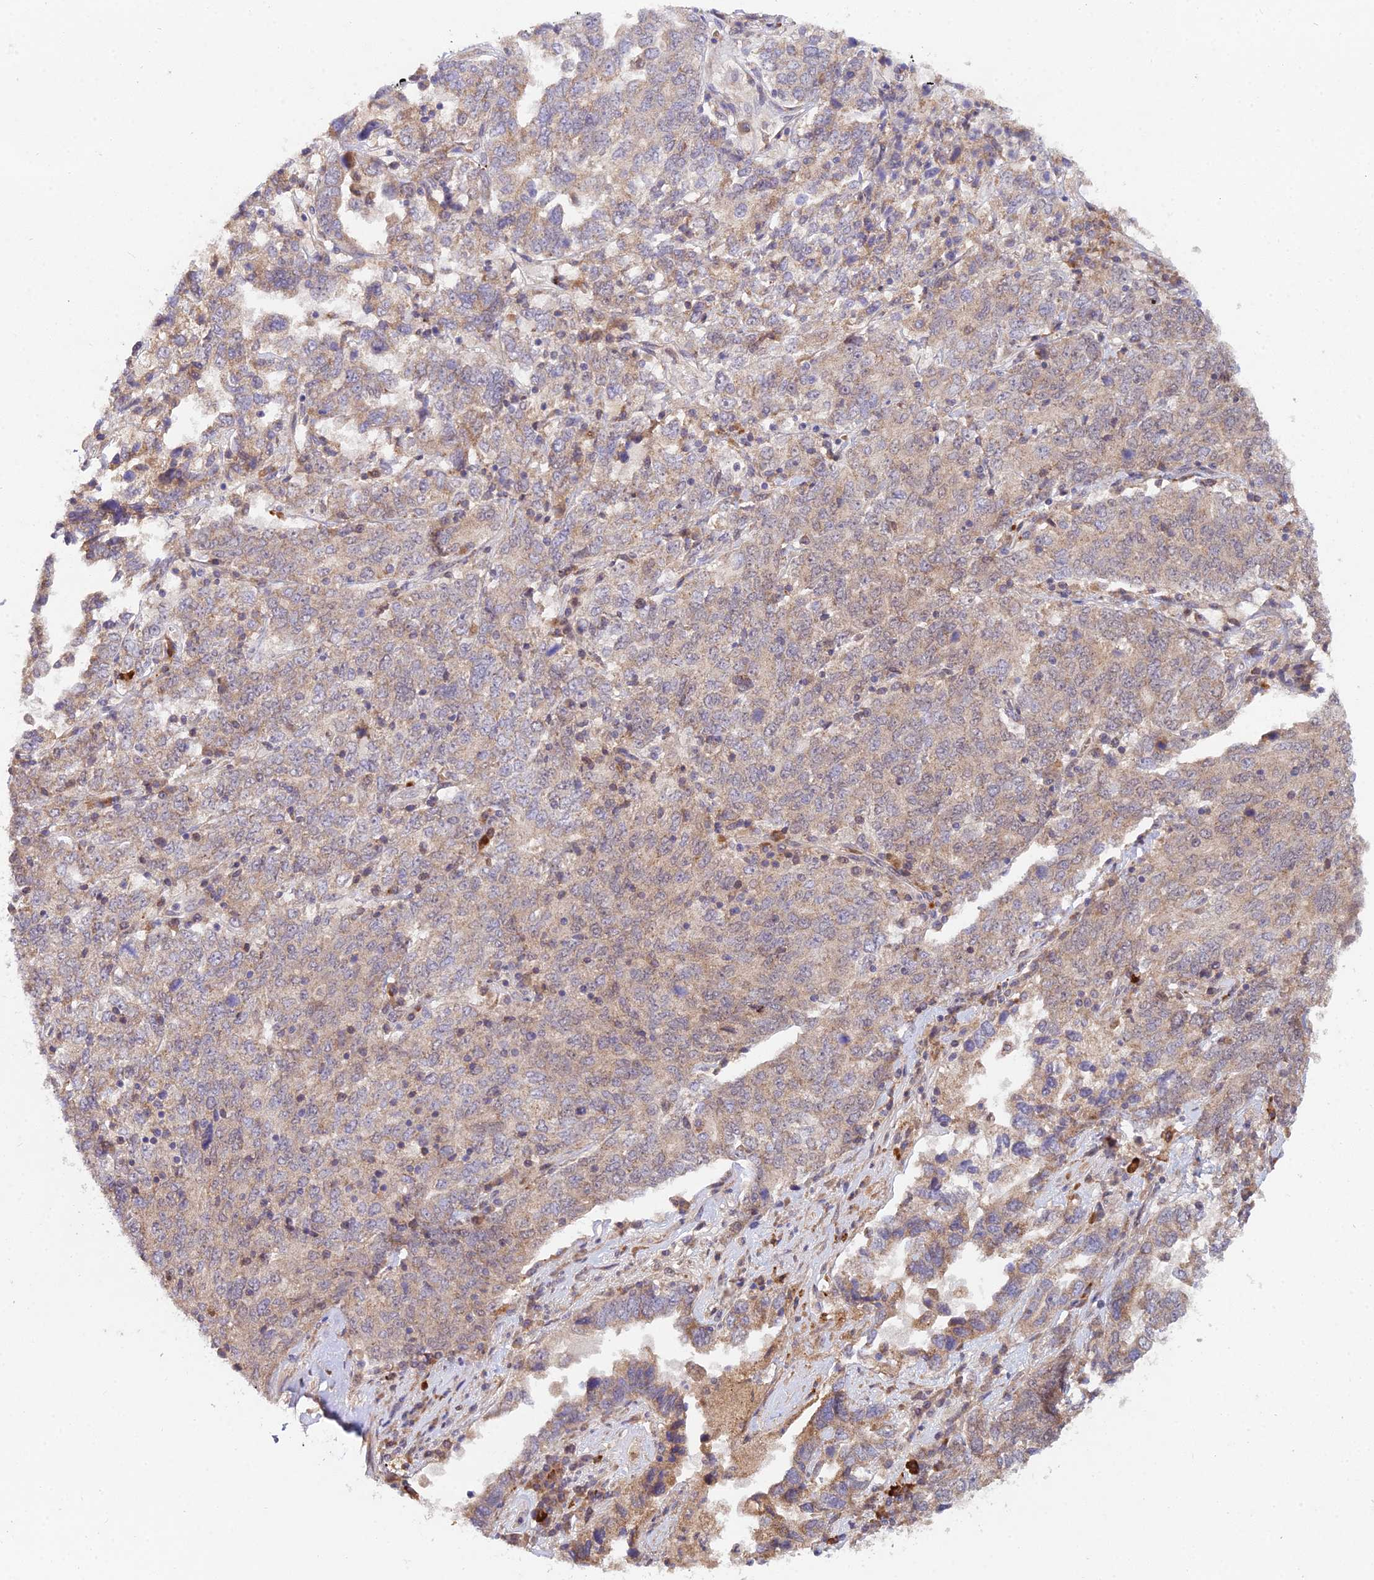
{"staining": {"intensity": "weak", "quantity": ">75%", "location": "cytoplasmic/membranous"}, "tissue": "ovarian cancer", "cell_type": "Tumor cells", "image_type": "cancer", "snomed": [{"axis": "morphology", "description": "Carcinoma, endometroid"}, {"axis": "topography", "description": "Ovary"}], "caption": "Protein staining displays weak cytoplasmic/membranous expression in about >75% of tumor cells in ovarian cancer (endometroid carcinoma). (brown staining indicates protein expression, while blue staining denotes nuclei).", "gene": "WDR43", "patient": {"sex": "female", "age": 62}}